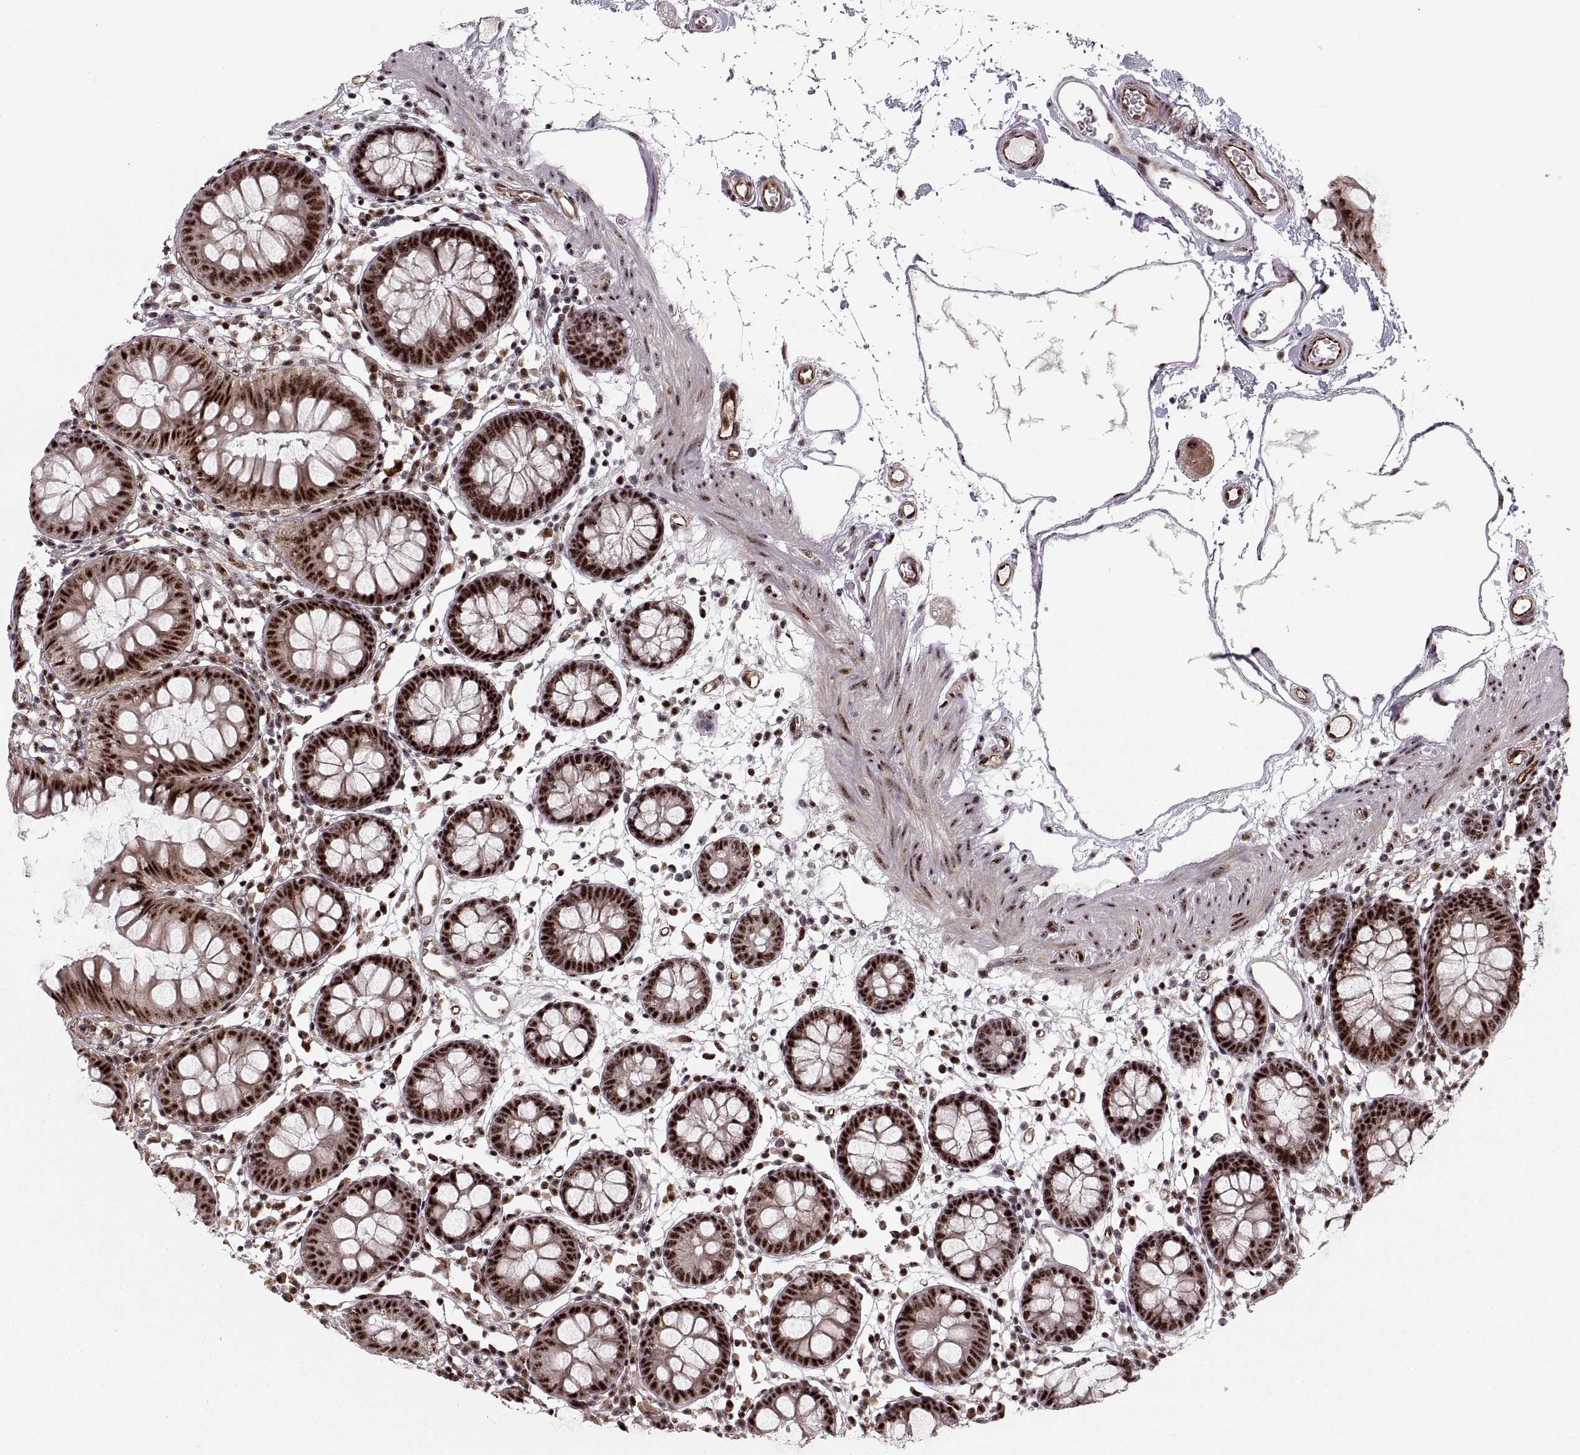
{"staining": {"intensity": "strong", "quantity": ">75%", "location": "nuclear"}, "tissue": "colon", "cell_type": "Endothelial cells", "image_type": "normal", "snomed": [{"axis": "morphology", "description": "Normal tissue, NOS"}, {"axis": "topography", "description": "Colon"}], "caption": "Endothelial cells demonstrate strong nuclear positivity in approximately >75% of cells in unremarkable colon.", "gene": "ZCCHC17", "patient": {"sex": "female", "age": 84}}